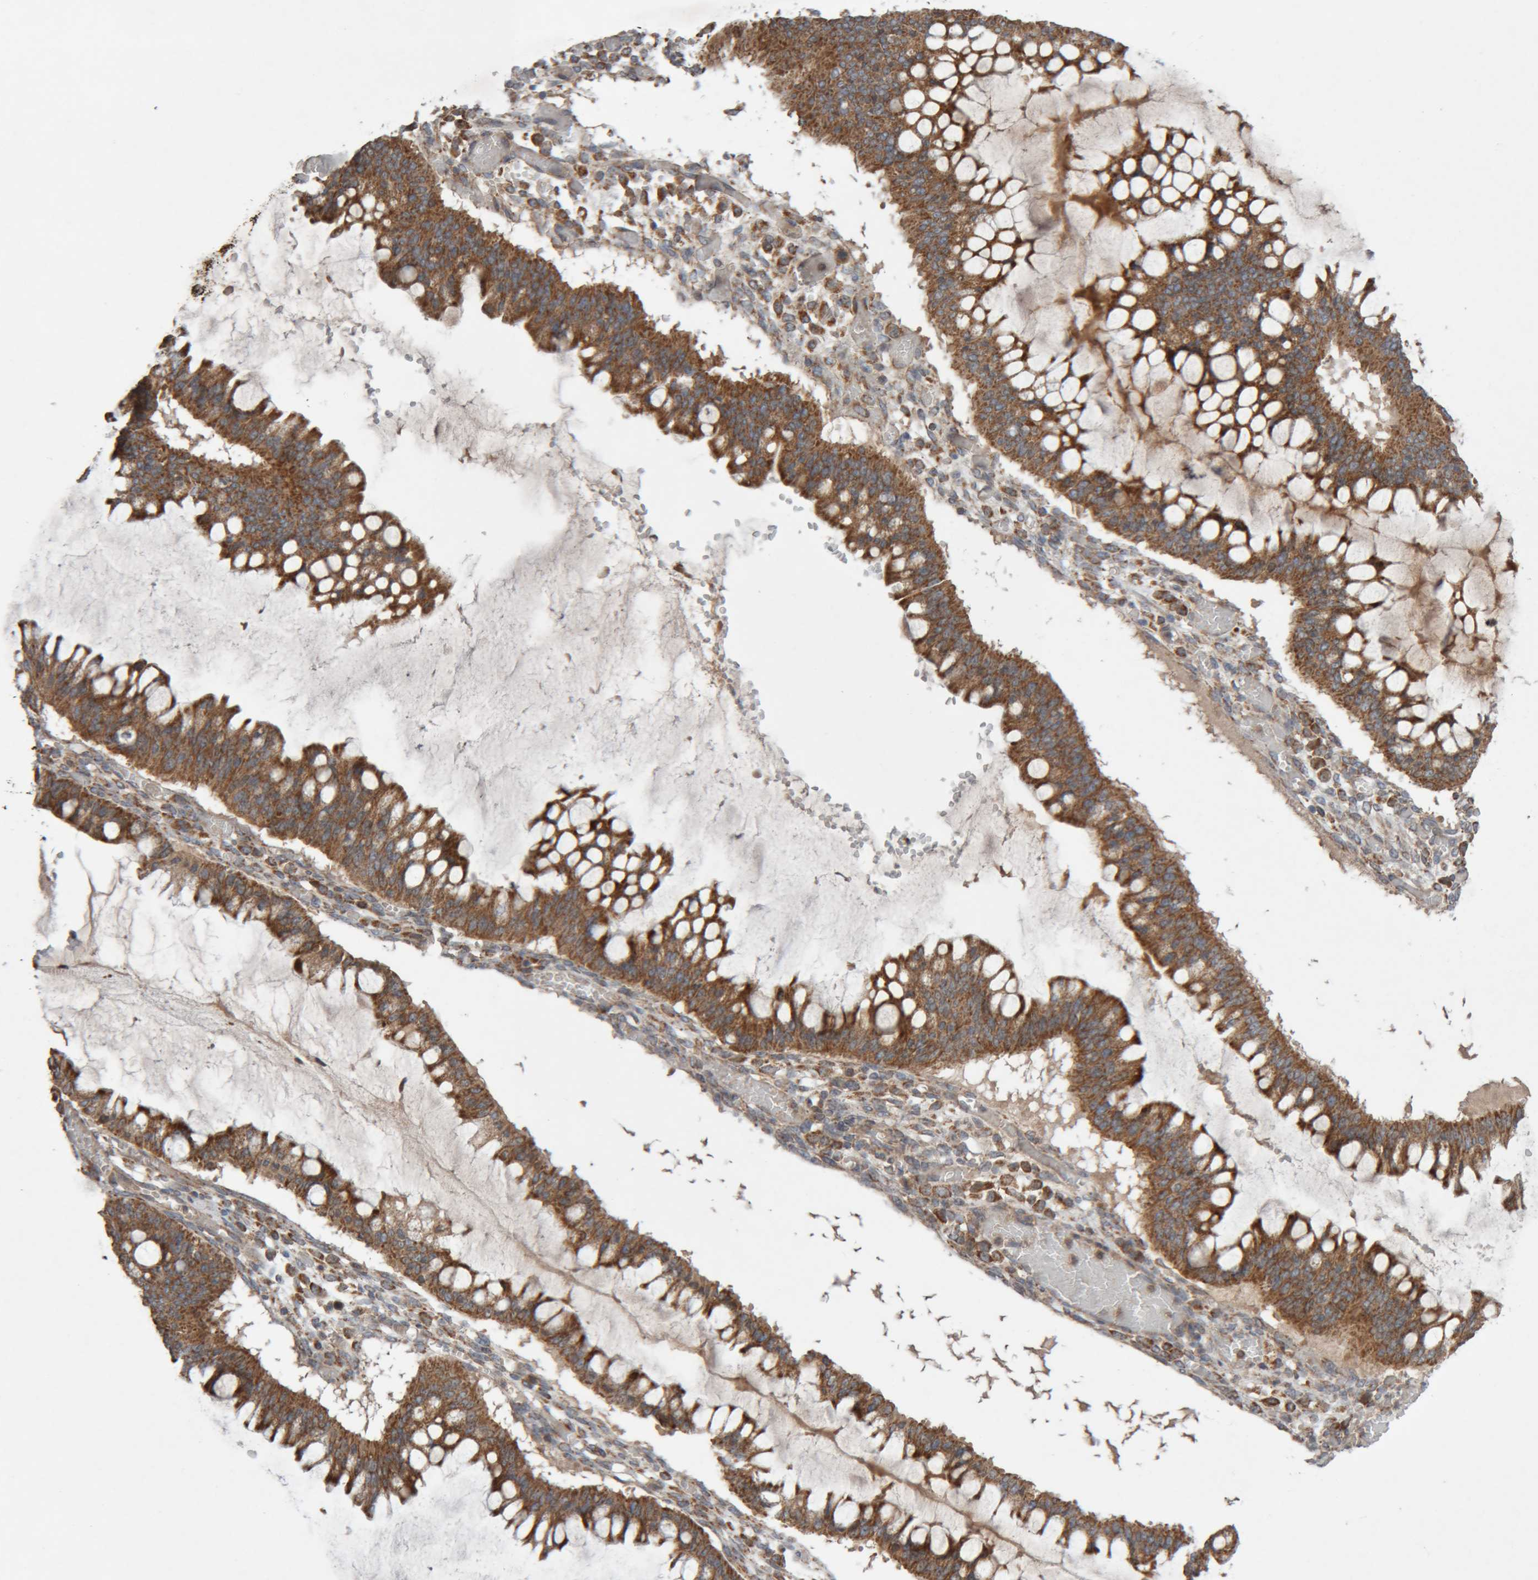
{"staining": {"intensity": "strong", "quantity": ">75%", "location": "cytoplasmic/membranous"}, "tissue": "ovarian cancer", "cell_type": "Tumor cells", "image_type": "cancer", "snomed": [{"axis": "morphology", "description": "Cystadenocarcinoma, mucinous, NOS"}, {"axis": "topography", "description": "Ovary"}], "caption": "Strong cytoplasmic/membranous expression is present in approximately >75% of tumor cells in ovarian mucinous cystadenocarcinoma. The protein of interest is stained brown, and the nuclei are stained in blue (DAB IHC with brightfield microscopy, high magnification).", "gene": "KIF21B", "patient": {"sex": "female", "age": 73}}